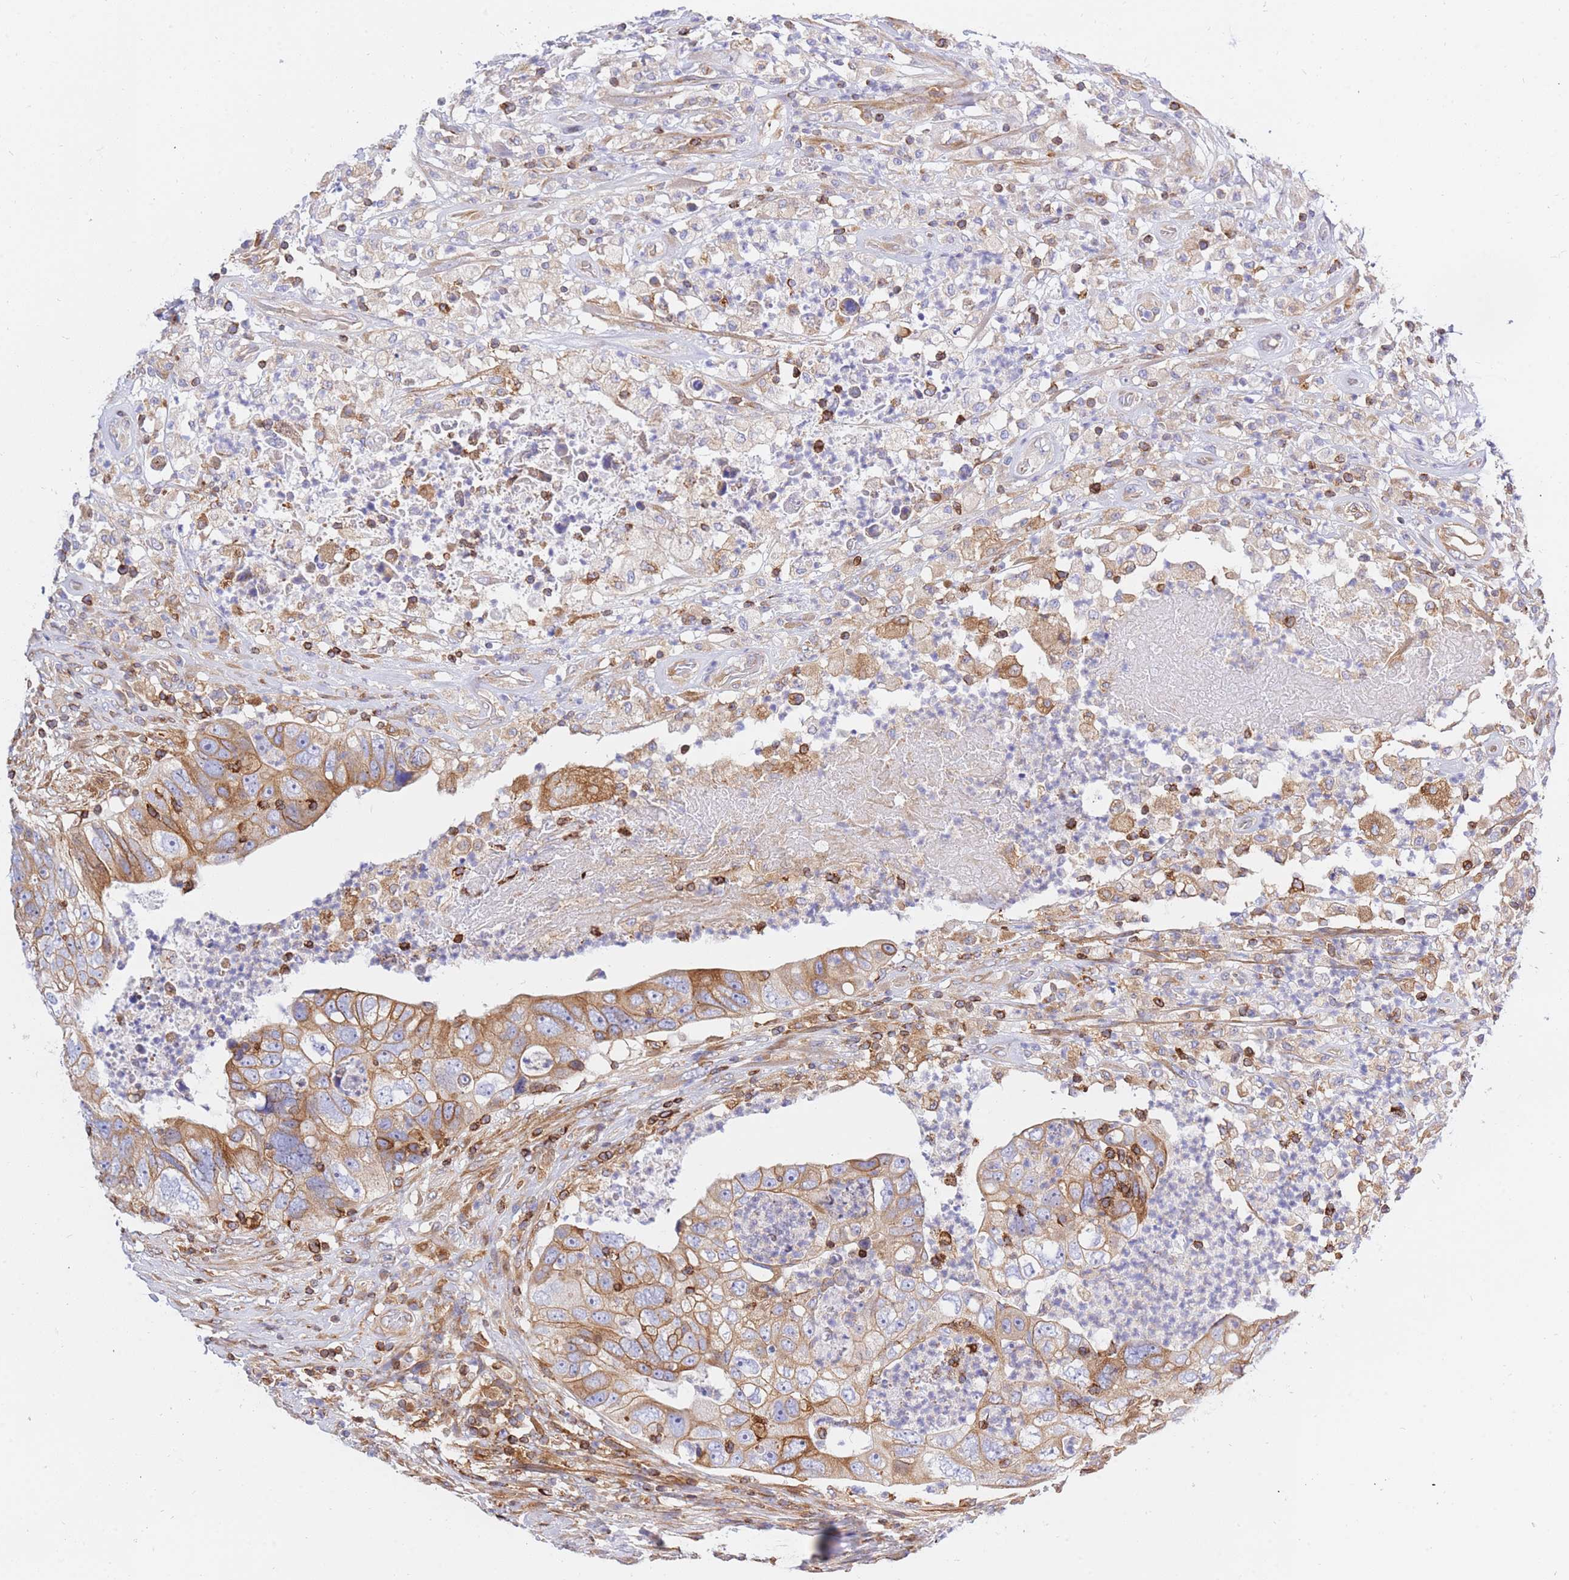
{"staining": {"intensity": "moderate", "quantity": ">75%", "location": "cytoplasmic/membranous"}, "tissue": "colorectal cancer", "cell_type": "Tumor cells", "image_type": "cancer", "snomed": [{"axis": "morphology", "description": "Adenocarcinoma, NOS"}, {"axis": "topography", "description": "Rectum"}], "caption": "The photomicrograph exhibits immunohistochemical staining of colorectal cancer. There is moderate cytoplasmic/membranous positivity is present in approximately >75% of tumor cells. (brown staining indicates protein expression, while blue staining denotes nuclei).", "gene": "REM1", "patient": {"sex": "male", "age": 59}}